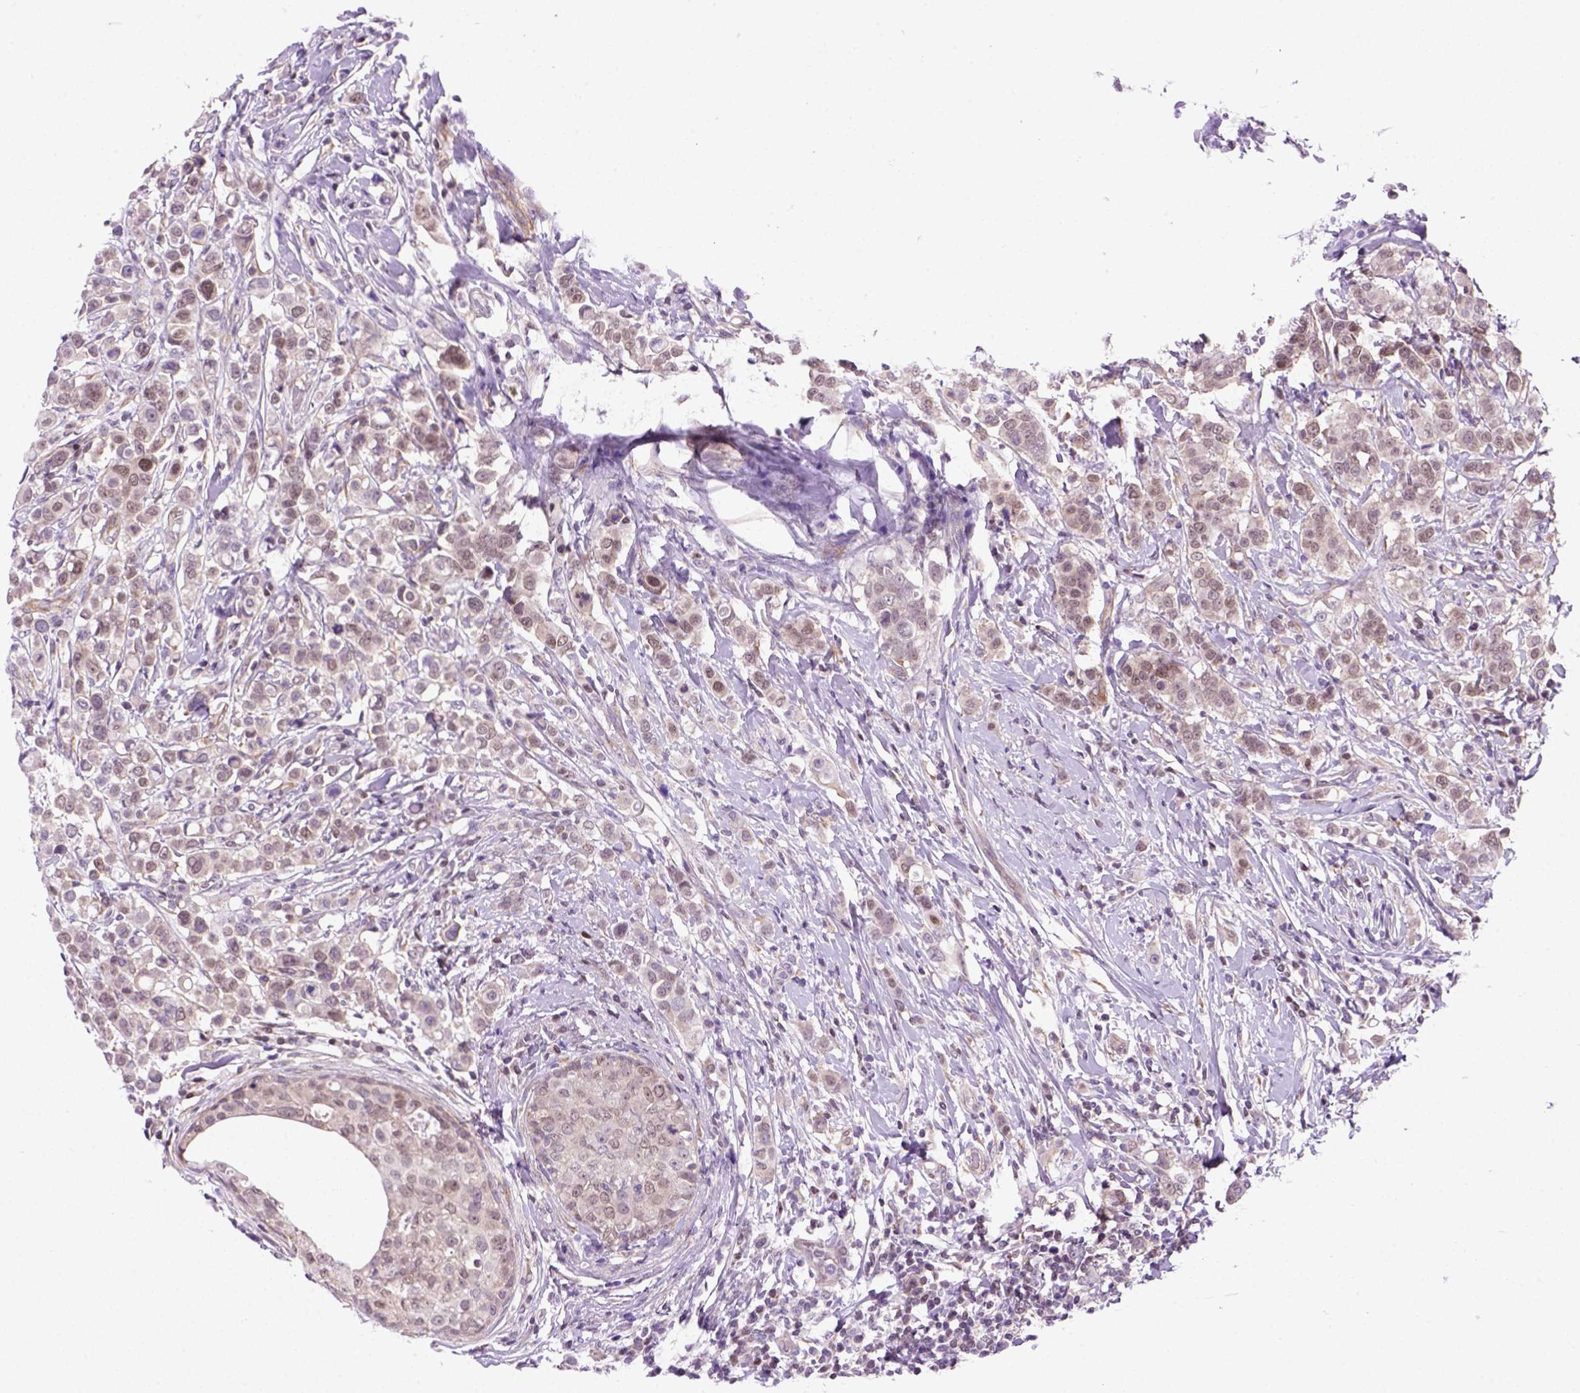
{"staining": {"intensity": "weak", "quantity": "<25%", "location": "cytoplasmic/membranous,nuclear"}, "tissue": "breast cancer", "cell_type": "Tumor cells", "image_type": "cancer", "snomed": [{"axis": "morphology", "description": "Duct carcinoma"}, {"axis": "topography", "description": "Breast"}], "caption": "Photomicrograph shows no significant protein positivity in tumor cells of breast cancer (invasive ductal carcinoma). The staining is performed using DAB brown chromogen with nuclei counter-stained in using hematoxylin.", "gene": "MGMT", "patient": {"sex": "female", "age": 27}}